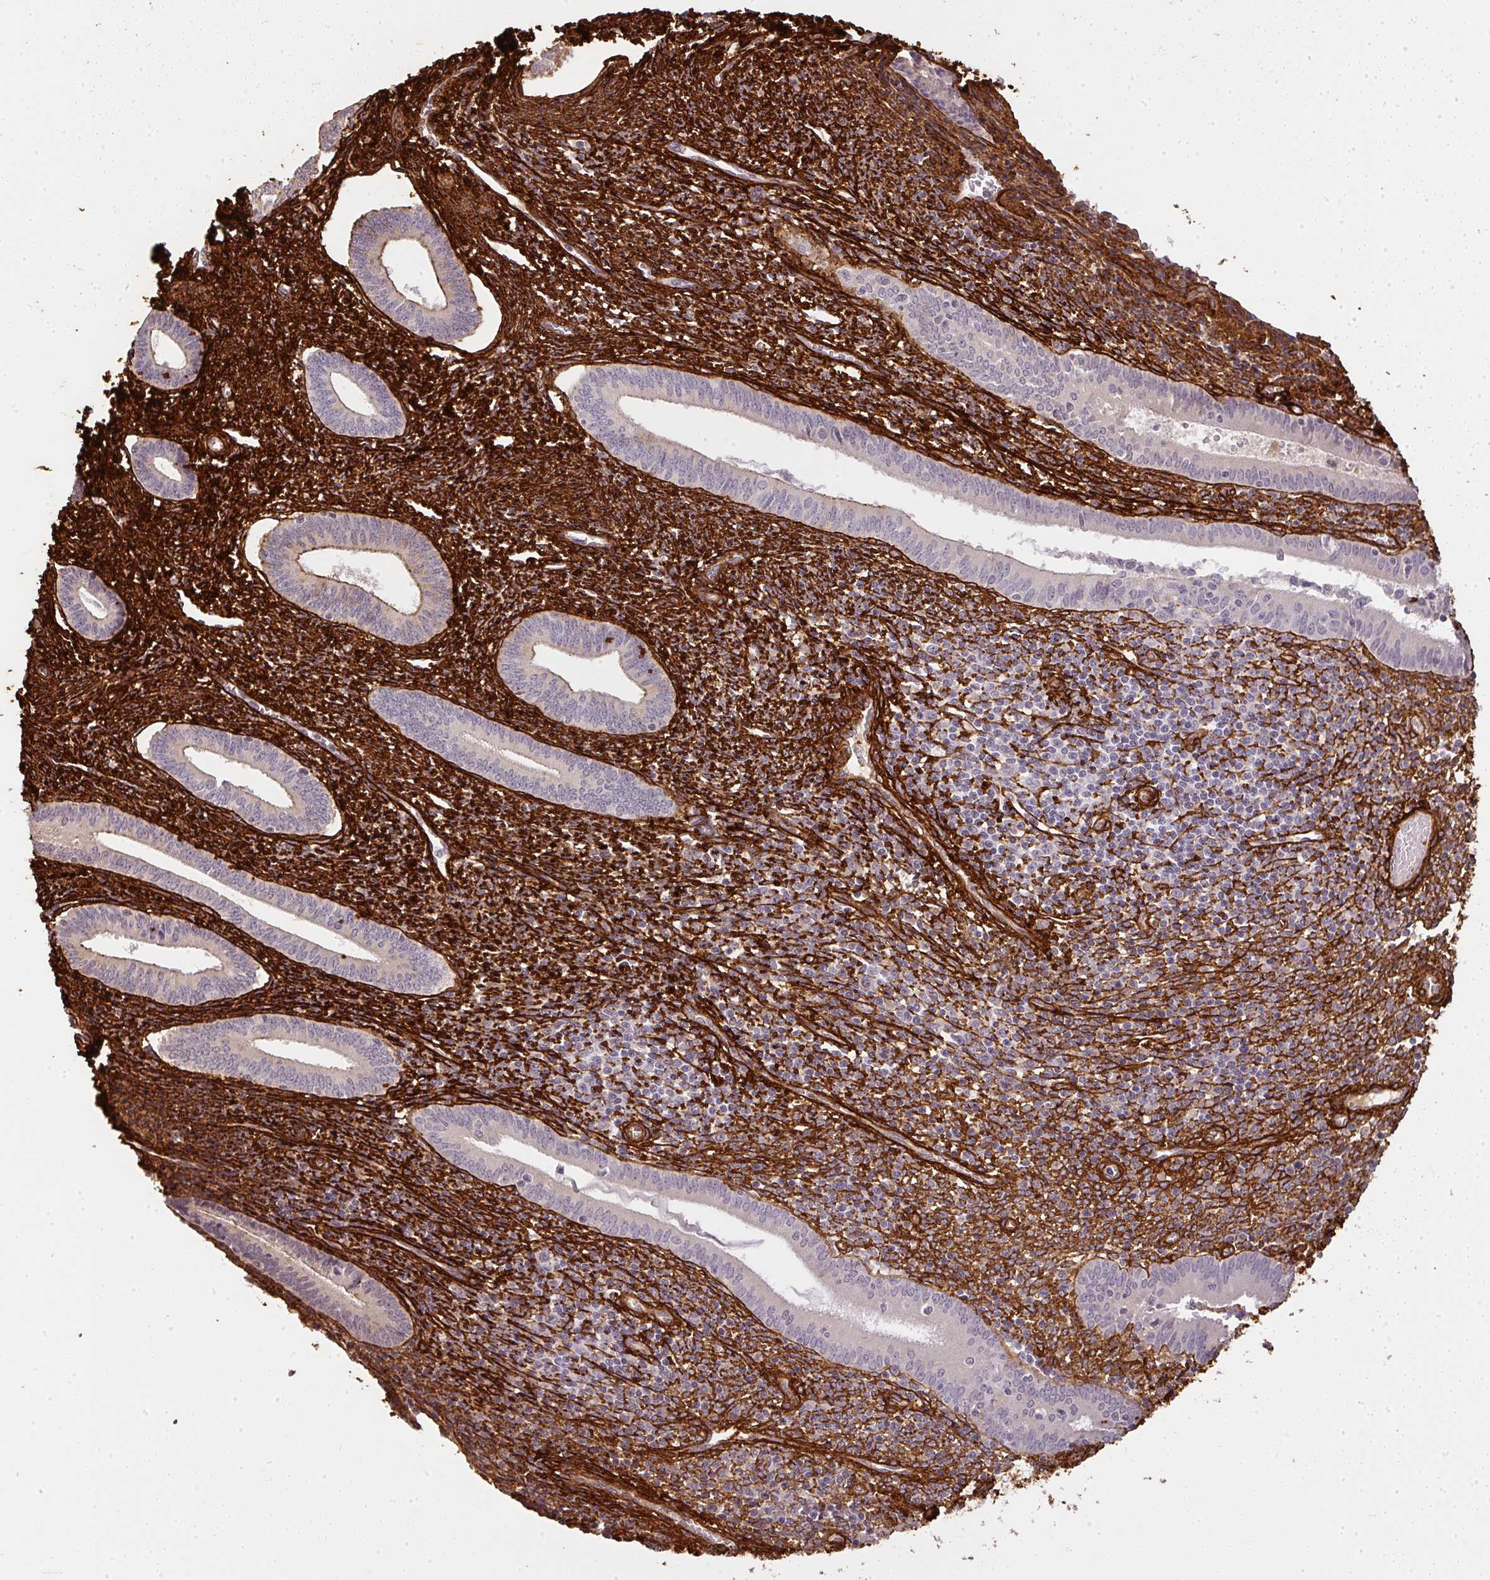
{"staining": {"intensity": "strong", "quantity": "25%-75%", "location": "cytoplasmic/membranous"}, "tissue": "endometrium", "cell_type": "Cells in endometrial stroma", "image_type": "normal", "snomed": [{"axis": "morphology", "description": "Normal tissue, NOS"}, {"axis": "topography", "description": "Endometrium"}], "caption": "Immunohistochemical staining of unremarkable endometrium displays 25%-75% levels of strong cytoplasmic/membranous protein expression in about 25%-75% of cells in endometrial stroma.", "gene": "COL3A1", "patient": {"sex": "female", "age": 41}}